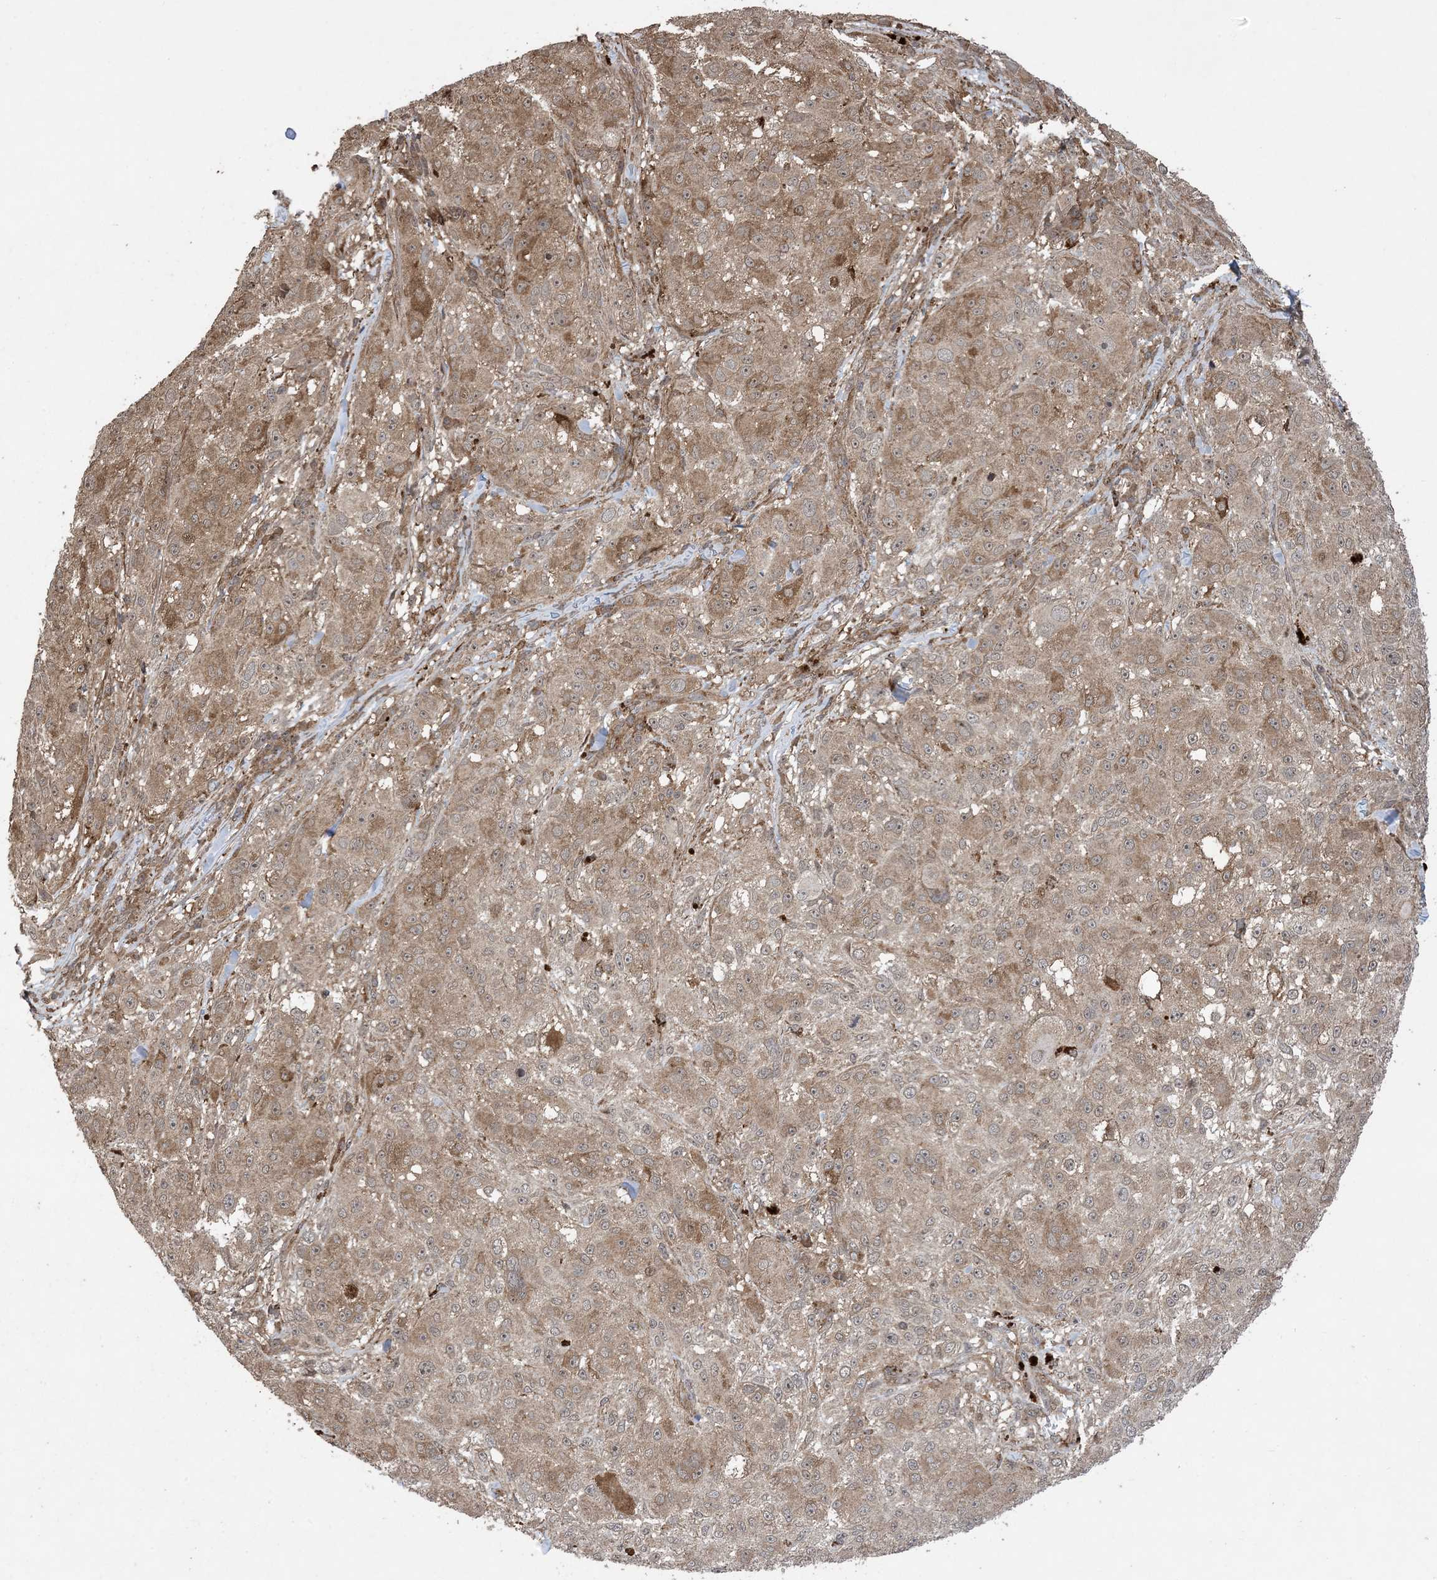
{"staining": {"intensity": "weak", "quantity": ">75%", "location": "cytoplasmic/membranous"}, "tissue": "melanoma", "cell_type": "Tumor cells", "image_type": "cancer", "snomed": [{"axis": "morphology", "description": "Necrosis, NOS"}, {"axis": "morphology", "description": "Malignant melanoma, NOS"}, {"axis": "topography", "description": "Skin"}], "caption": "Immunohistochemistry photomicrograph of neoplastic tissue: malignant melanoma stained using immunohistochemistry (IHC) demonstrates low levels of weak protein expression localized specifically in the cytoplasmic/membranous of tumor cells, appearing as a cytoplasmic/membranous brown color.", "gene": "ZNF511", "patient": {"sex": "female", "age": 87}}